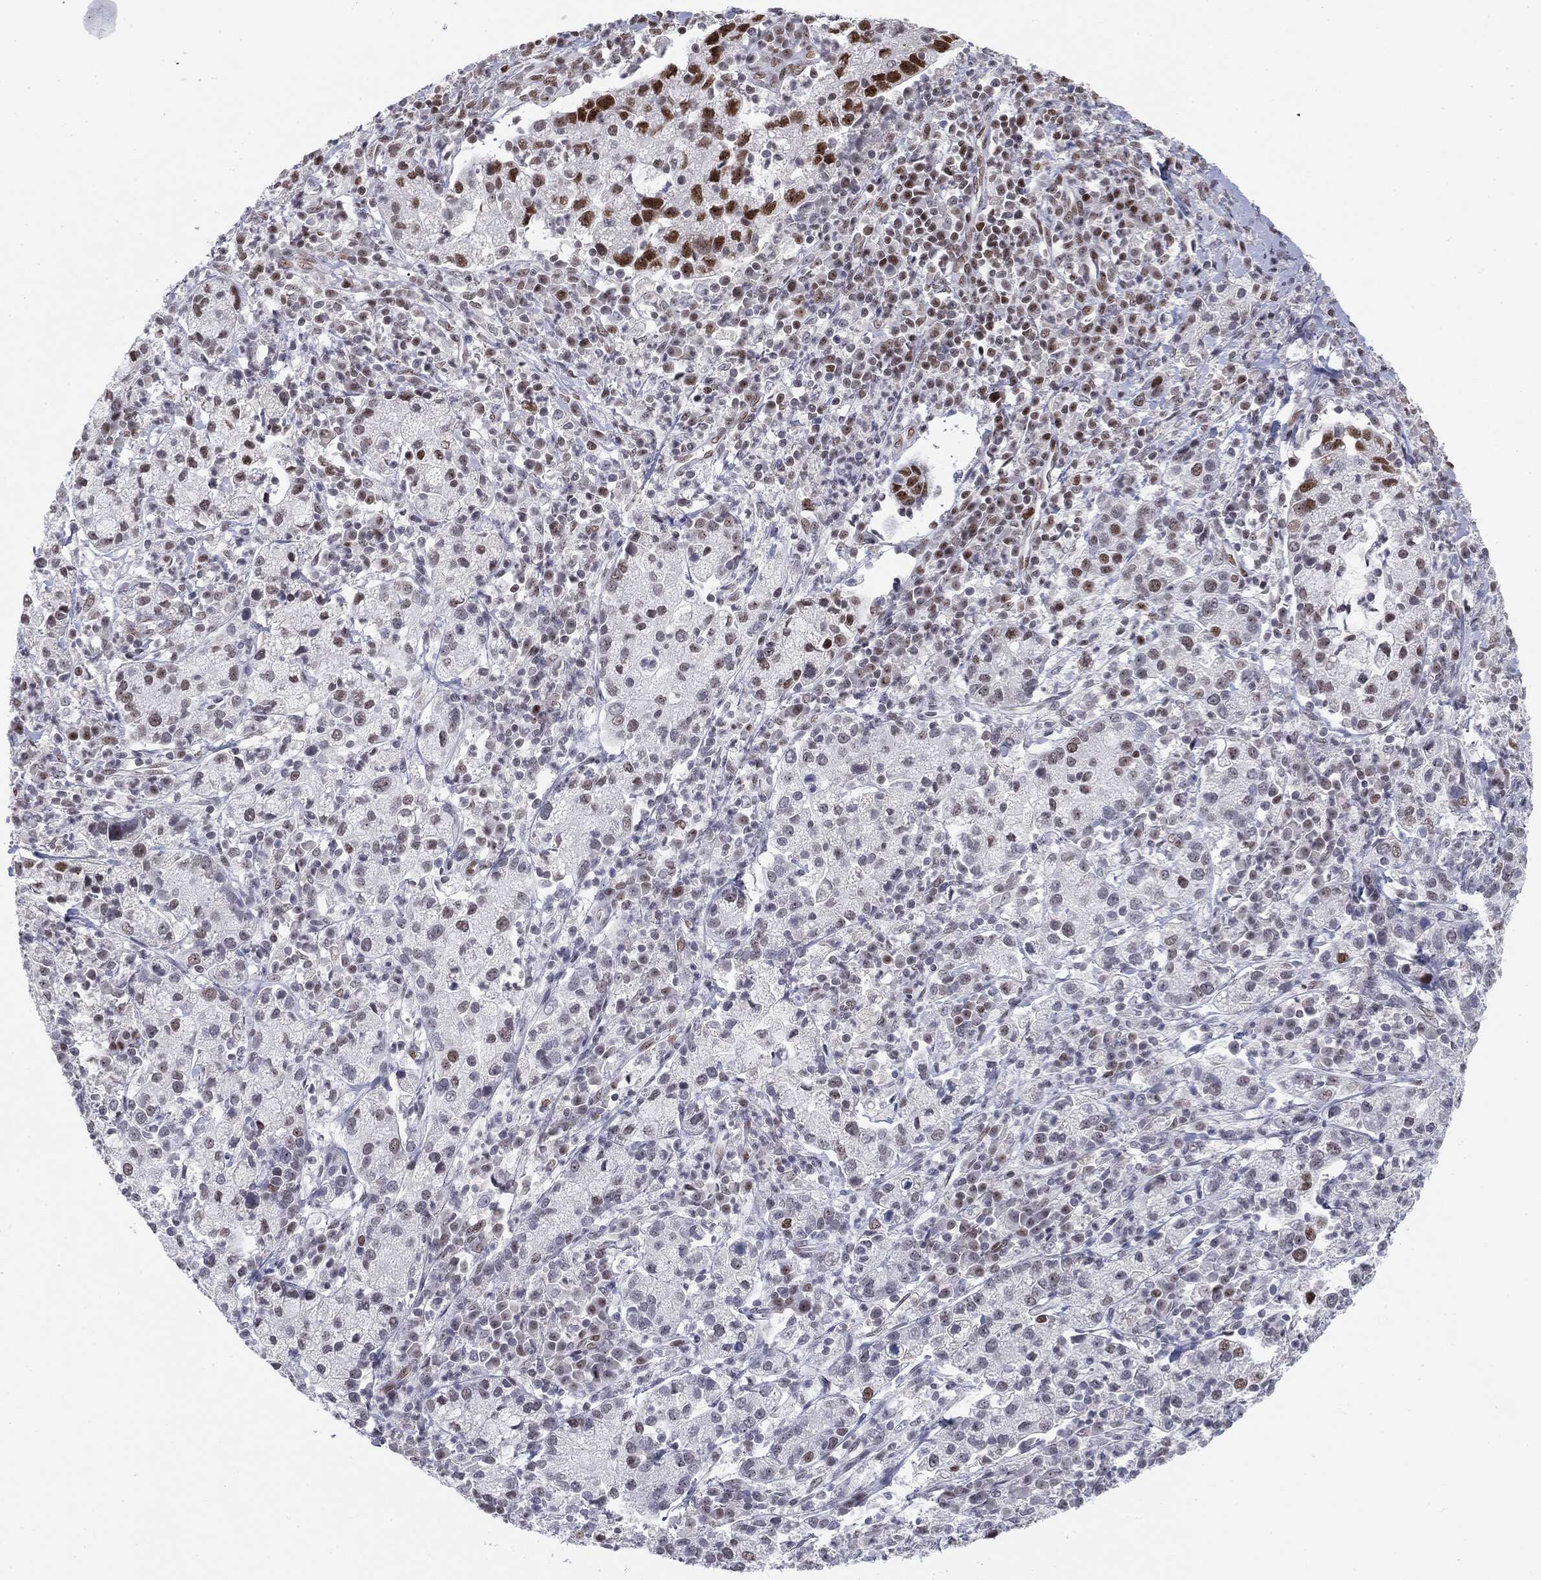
{"staining": {"intensity": "strong", "quantity": "<25%", "location": "nuclear"}, "tissue": "cervical cancer", "cell_type": "Tumor cells", "image_type": "cancer", "snomed": [{"axis": "morphology", "description": "Normal tissue, NOS"}, {"axis": "morphology", "description": "Adenocarcinoma, NOS"}, {"axis": "topography", "description": "Cervix"}], "caption": "IHC image of neoplastic tissue: human cervical adenocarcinoma stained using immunohistochemistry (IHC) displays medium levels of strong protein expression localized specifically in the nuclear of tumor cells, appearing as a nuclear brown color.", "gene": "MDC1", "patient": {"sex": "female", "age": 44}}